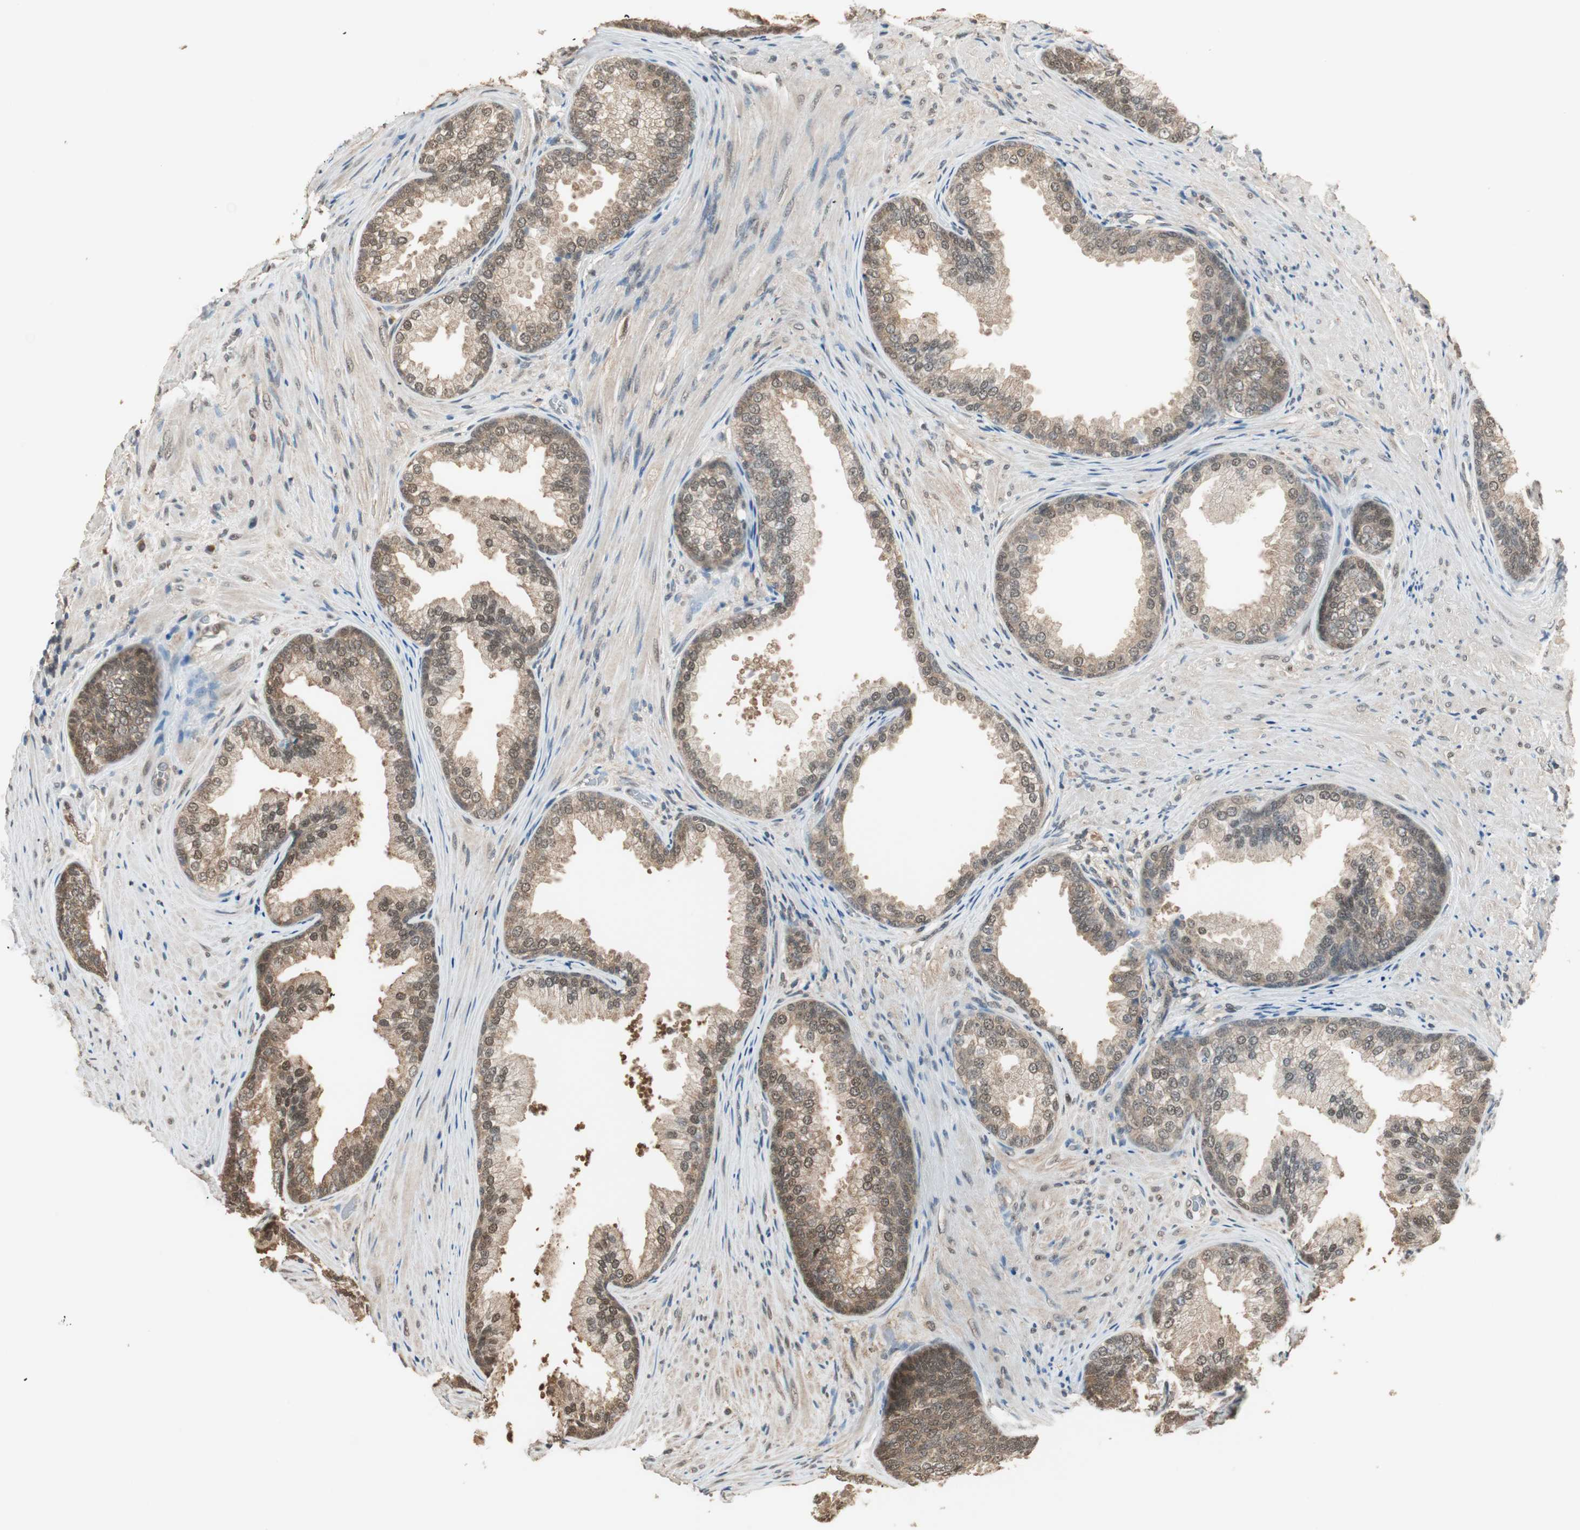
{"staining": {"intensity": "weak", "quantity": ">75%", "location": "cytoplasmic/membranous"}, "tissue": "prostate", "cell_type": "Glandular cells", "image_type": "normal", "snomed": [{"axis": "morphology", "description": "Normal tissue, NOS"}, {"axis": "topography", "description": "Prostate"}], "caption": "A histopathology image of human prostate stained for a protein shows weak cytoplasmic/membranous brown staining in glandular cells. The protein is stained brown, and the nuclei are stained in blue (DAB (3,3'-diaminobenzidine) IHC with brightfield microscopy, high magnification).", "gene": "USP5", "patient": {"sex": "male", "age": 76}}